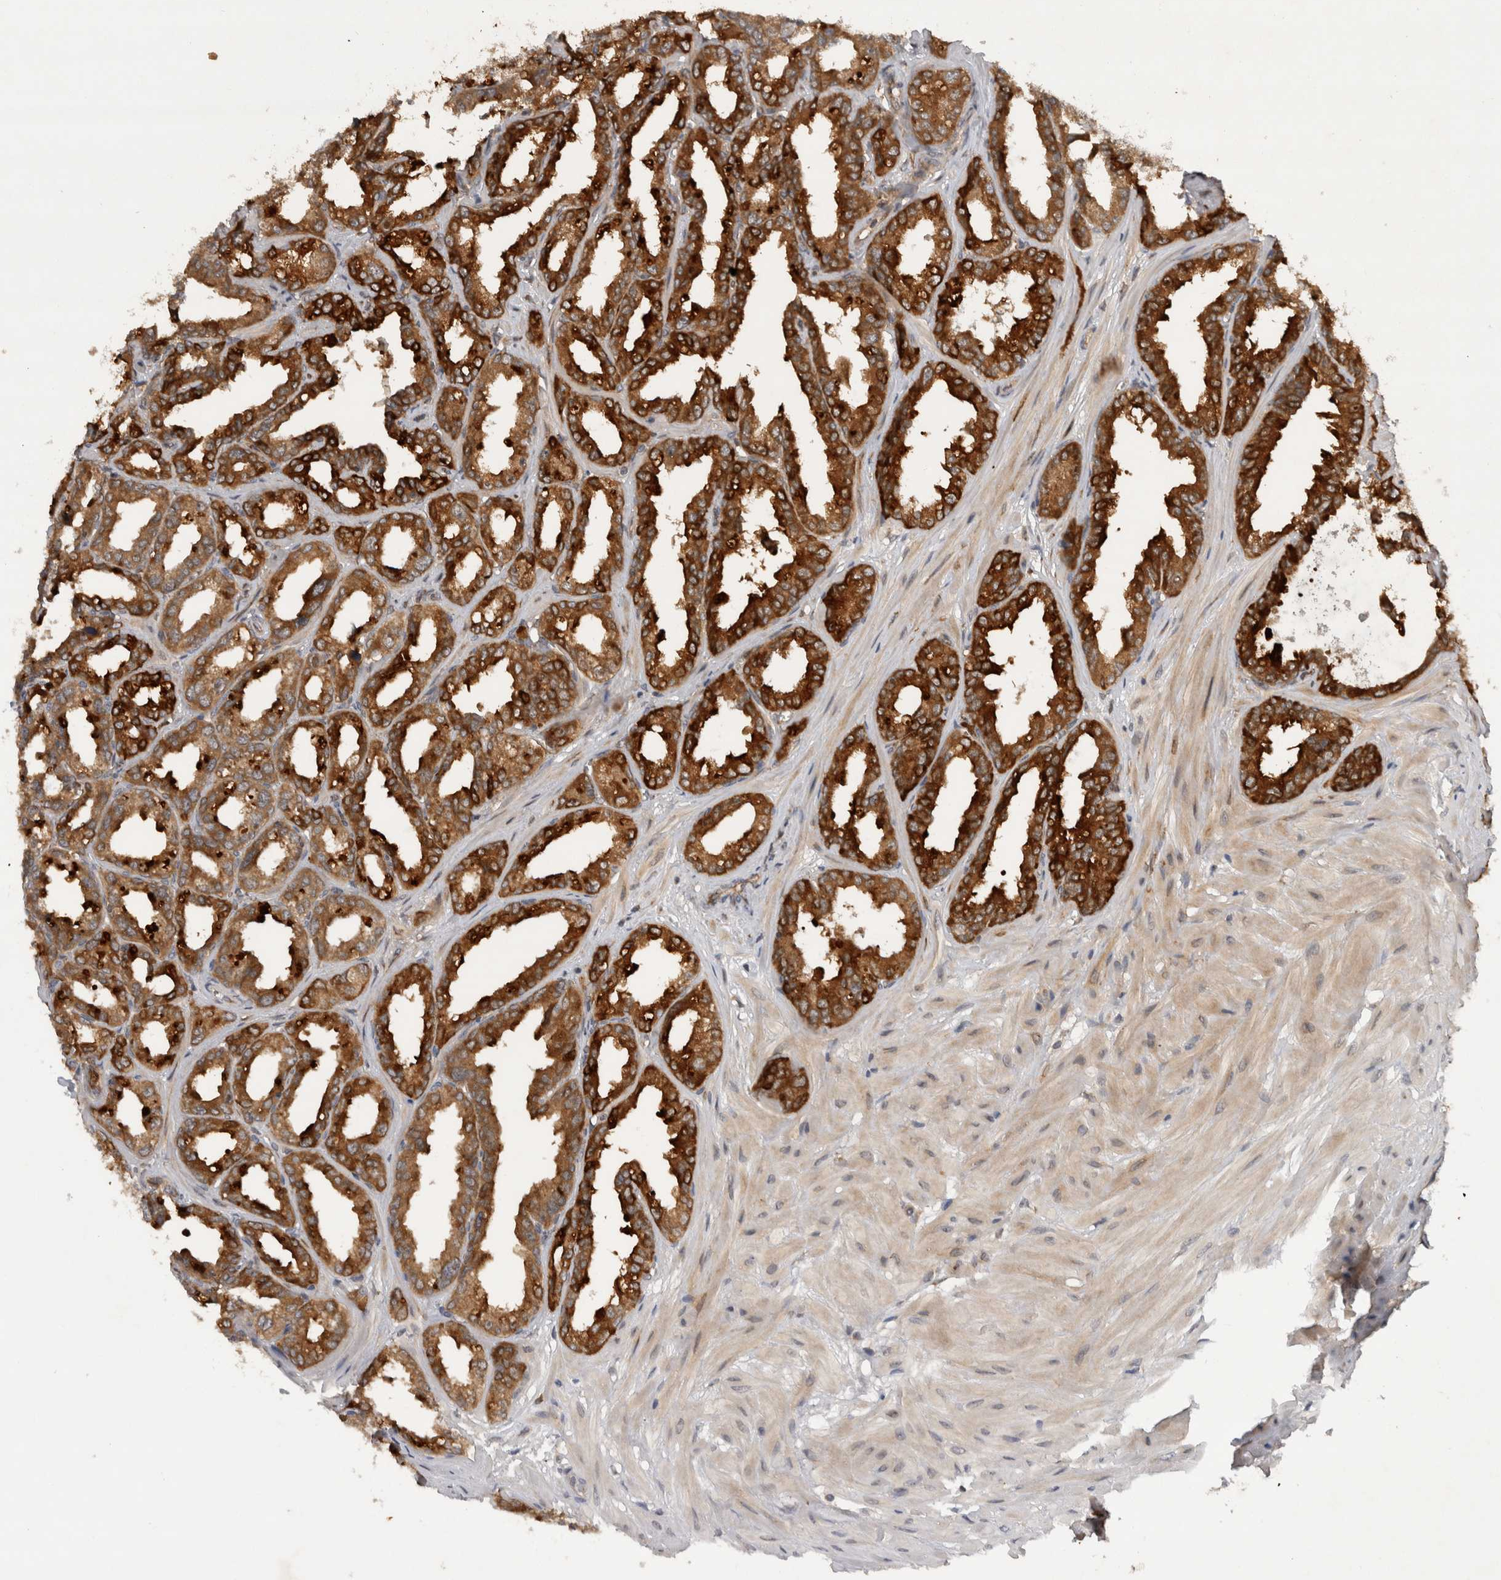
{"staining": {"intensity": "strong", "quantity": ">75%", "location": "cytoplasmic/membranous"}, "tissue": "seminal vesicle", "cell_type": "Glandular cells", "image_type": "normal", "snomed": [{"axis": "morphology", "description": "Normal tissue, NOS"}, {"axis": "topography", "description": "Prostate"}, {"axis": "topography", "description": "Seminal veicle"}], "caption": "Glandular cells display high levels of strong cytoplasmic/membranous expression in approximately >75% of cells in benign human seminal vesicle. Nuclei are stained in blue.", "gene": "PDCD2", "patient": {"sex": "male", "age": 51}}